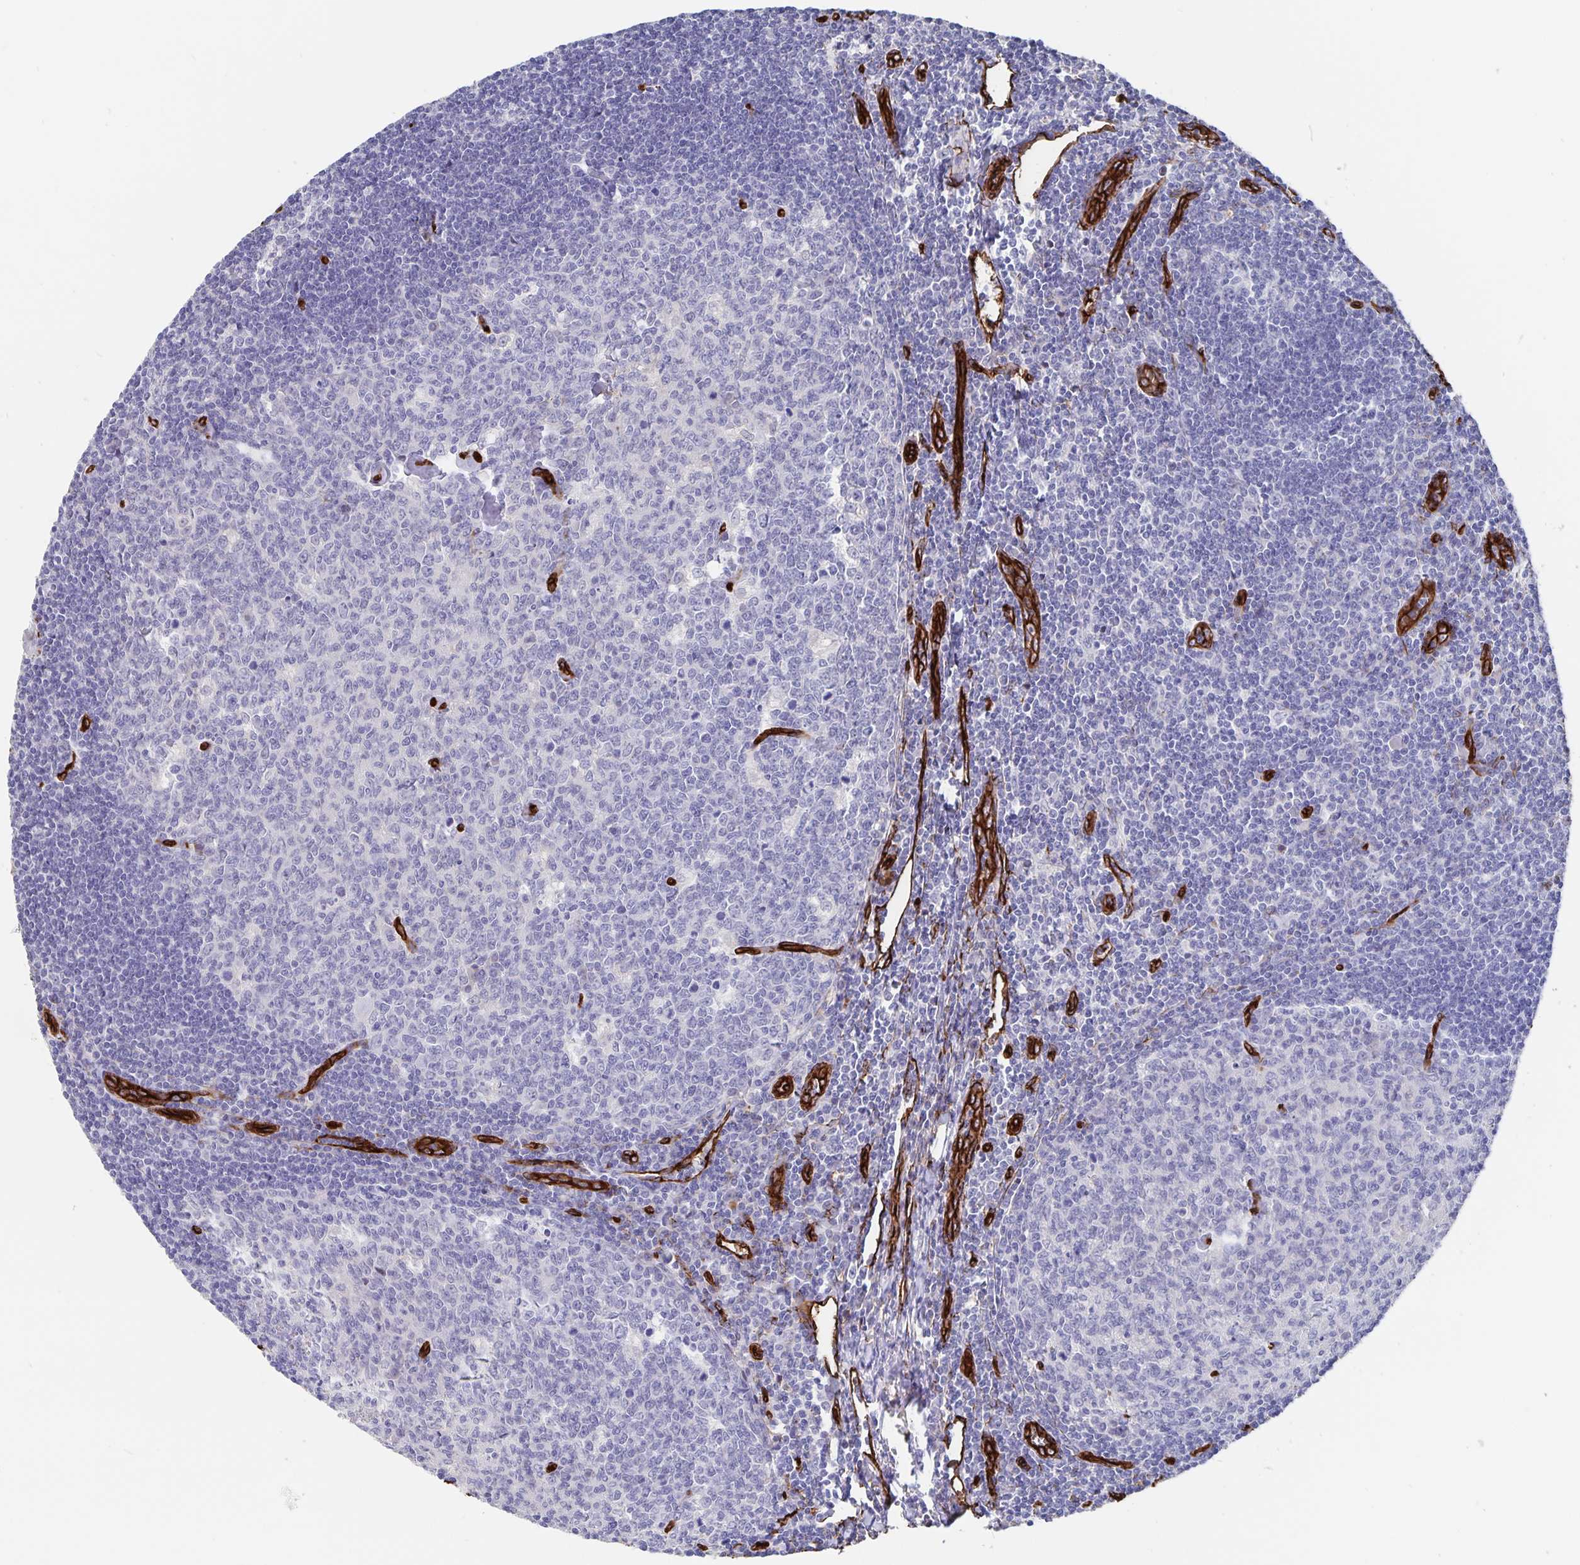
{"staining": {"intensity": "negative", "quantity": "none", "location": "none"}, "tissue": "tonsil", "cell_type": "Germinal center cells", "image_type": "normal", "snomed": [{"axis": "morphology", "description": "Normal tissue, NOS"}, {"axis": "topography", "description": "Tonsil"}], "caption": "The IHC micrograph has no significant positivity in germinal center cells of tonsil.", "gene": "DCHS2", "patient": {"sex": "male", "age": 27}}